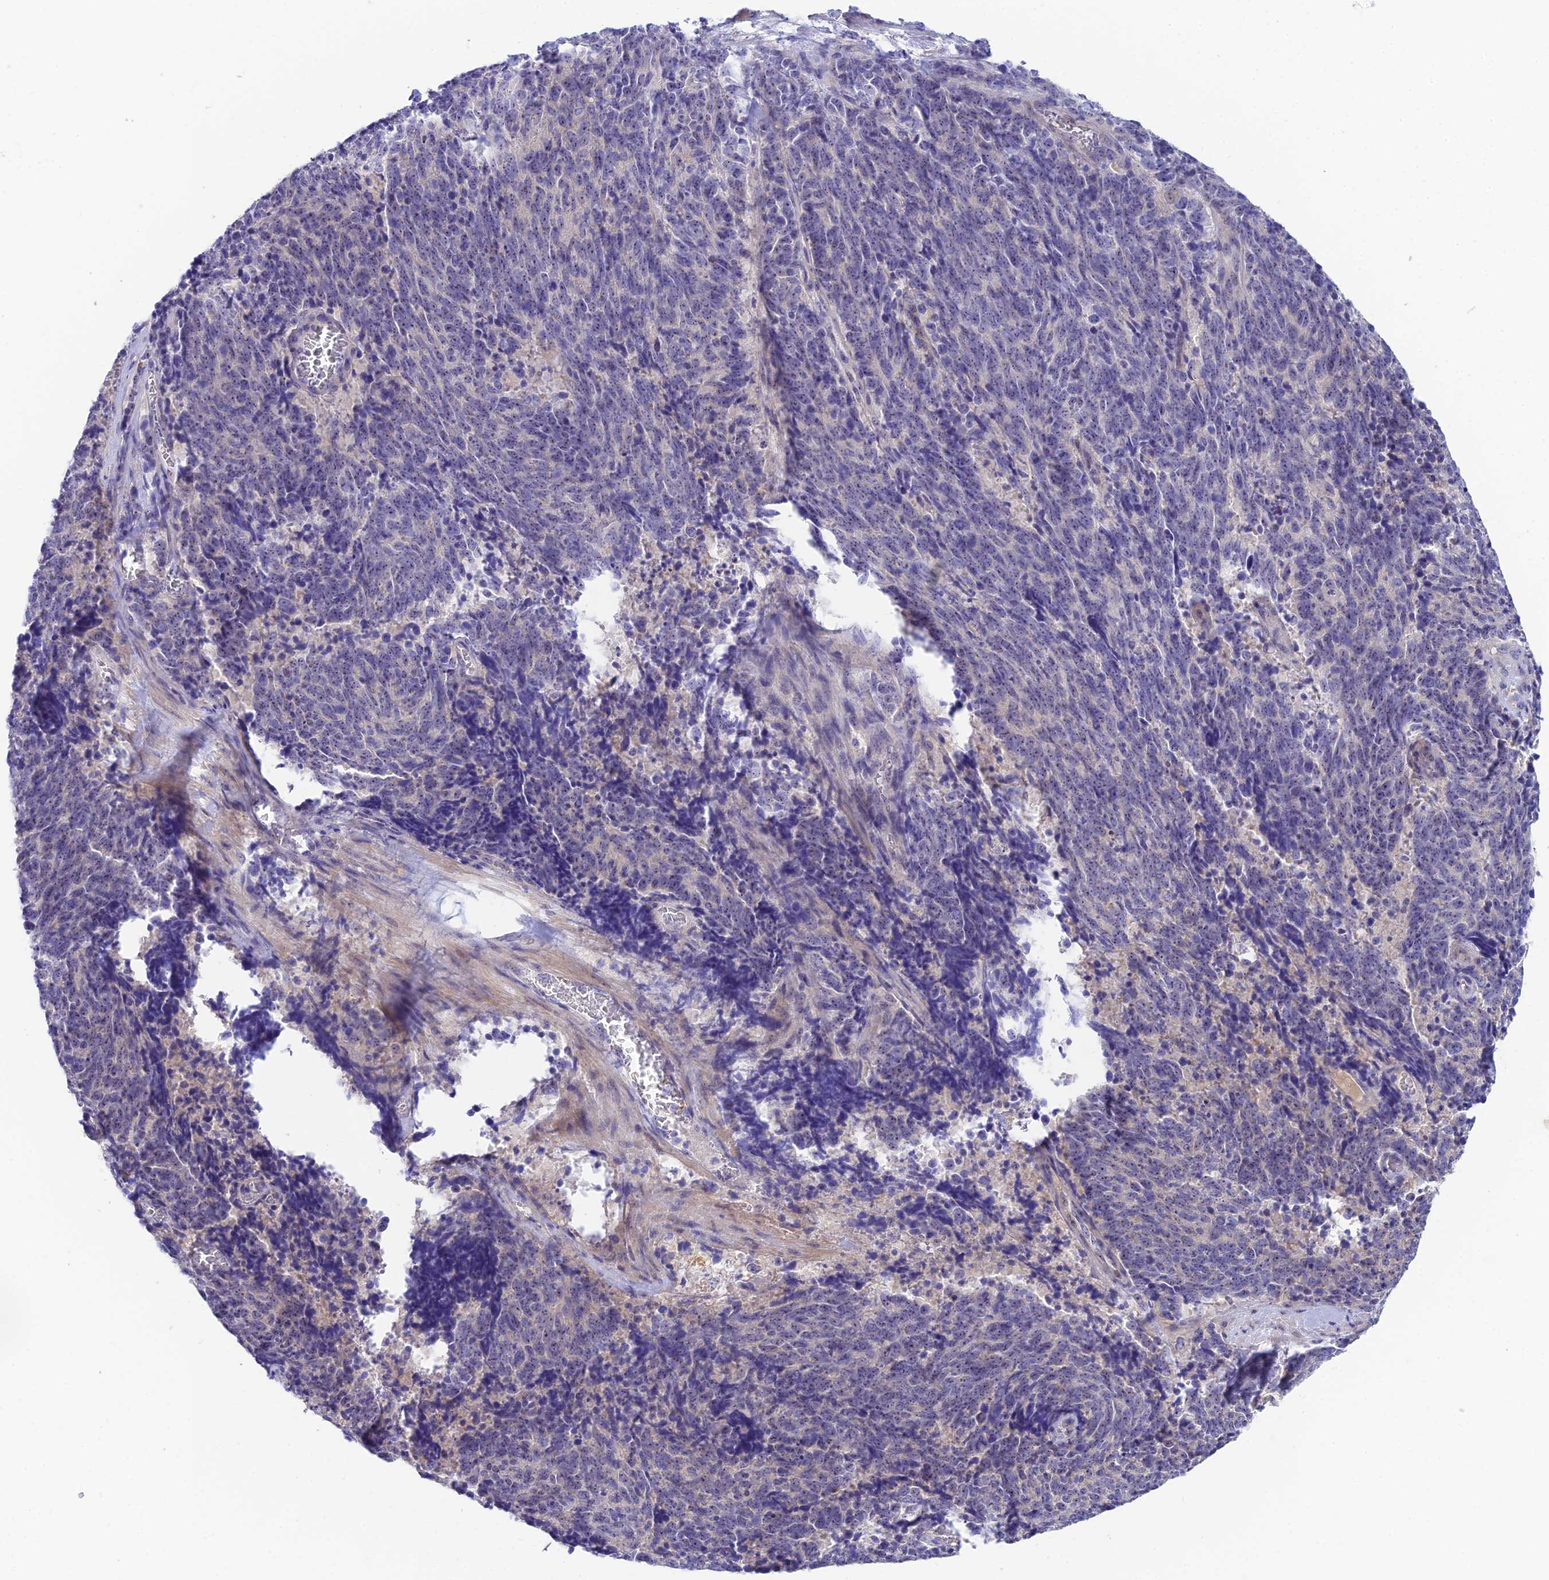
{"staining": {"intensity": "negative", "quantity": "none", "location": "none"}, "tissue": "cervical cancer", "cell_type": "Tumor cells", "image_type": "cancer", "snomed": [{"axis": "morphology", "description": "Squamous cell carcinoma, NOS"}, {"axis": "topography", "description": "Cervix"}], "caption": "Tumor cells show no significant protein positivity in squamous cell carcinoma (cervical).", "gene": "DUSP29", "patient": {"sex": "female", "age": 29}}